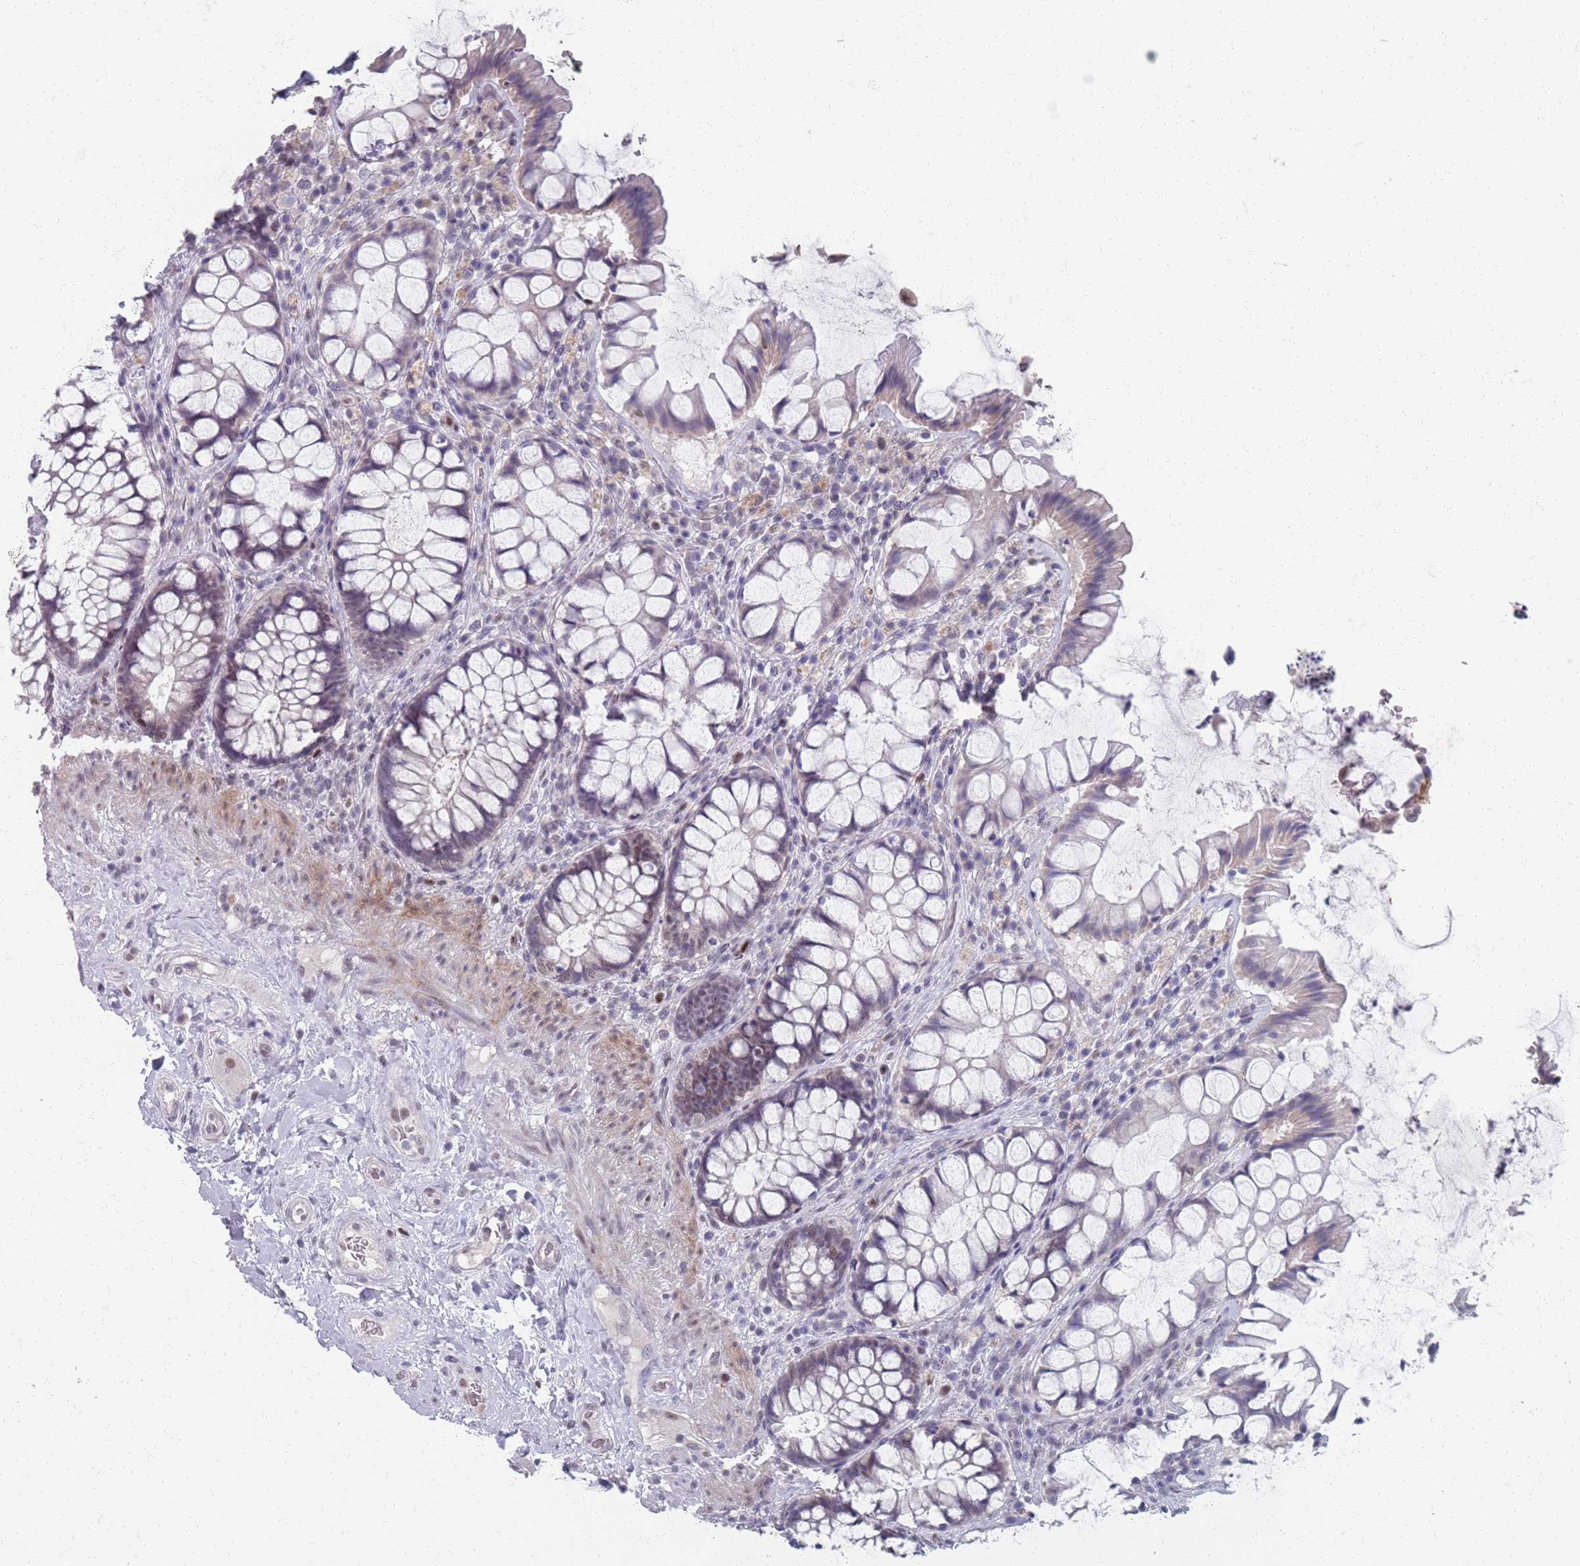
{"staining": {"intensity": "moderate", "quantity": "25%-75%", "location": "nuclear"}, "tissue": "rectum", "cell_type": "Glandular cells", "image_type": "normal", "snomed": [{"axis": "morphology", "description": "Normal tissue, NOS"}, {"axis": "topography", "description": "Rectum"}], "caption": "DAB (3,3'-diaminobenzidine) immunohistochemical staining of unremarkable human rectum shows moderate nuclear protein positivity in approximately 25%-75% of glandular cells. Ihc stains the protein of interest in brown and the nuclei are stained blue.", "gene": "SAMD1", "patient": {"sex": "female", "age": 58}}